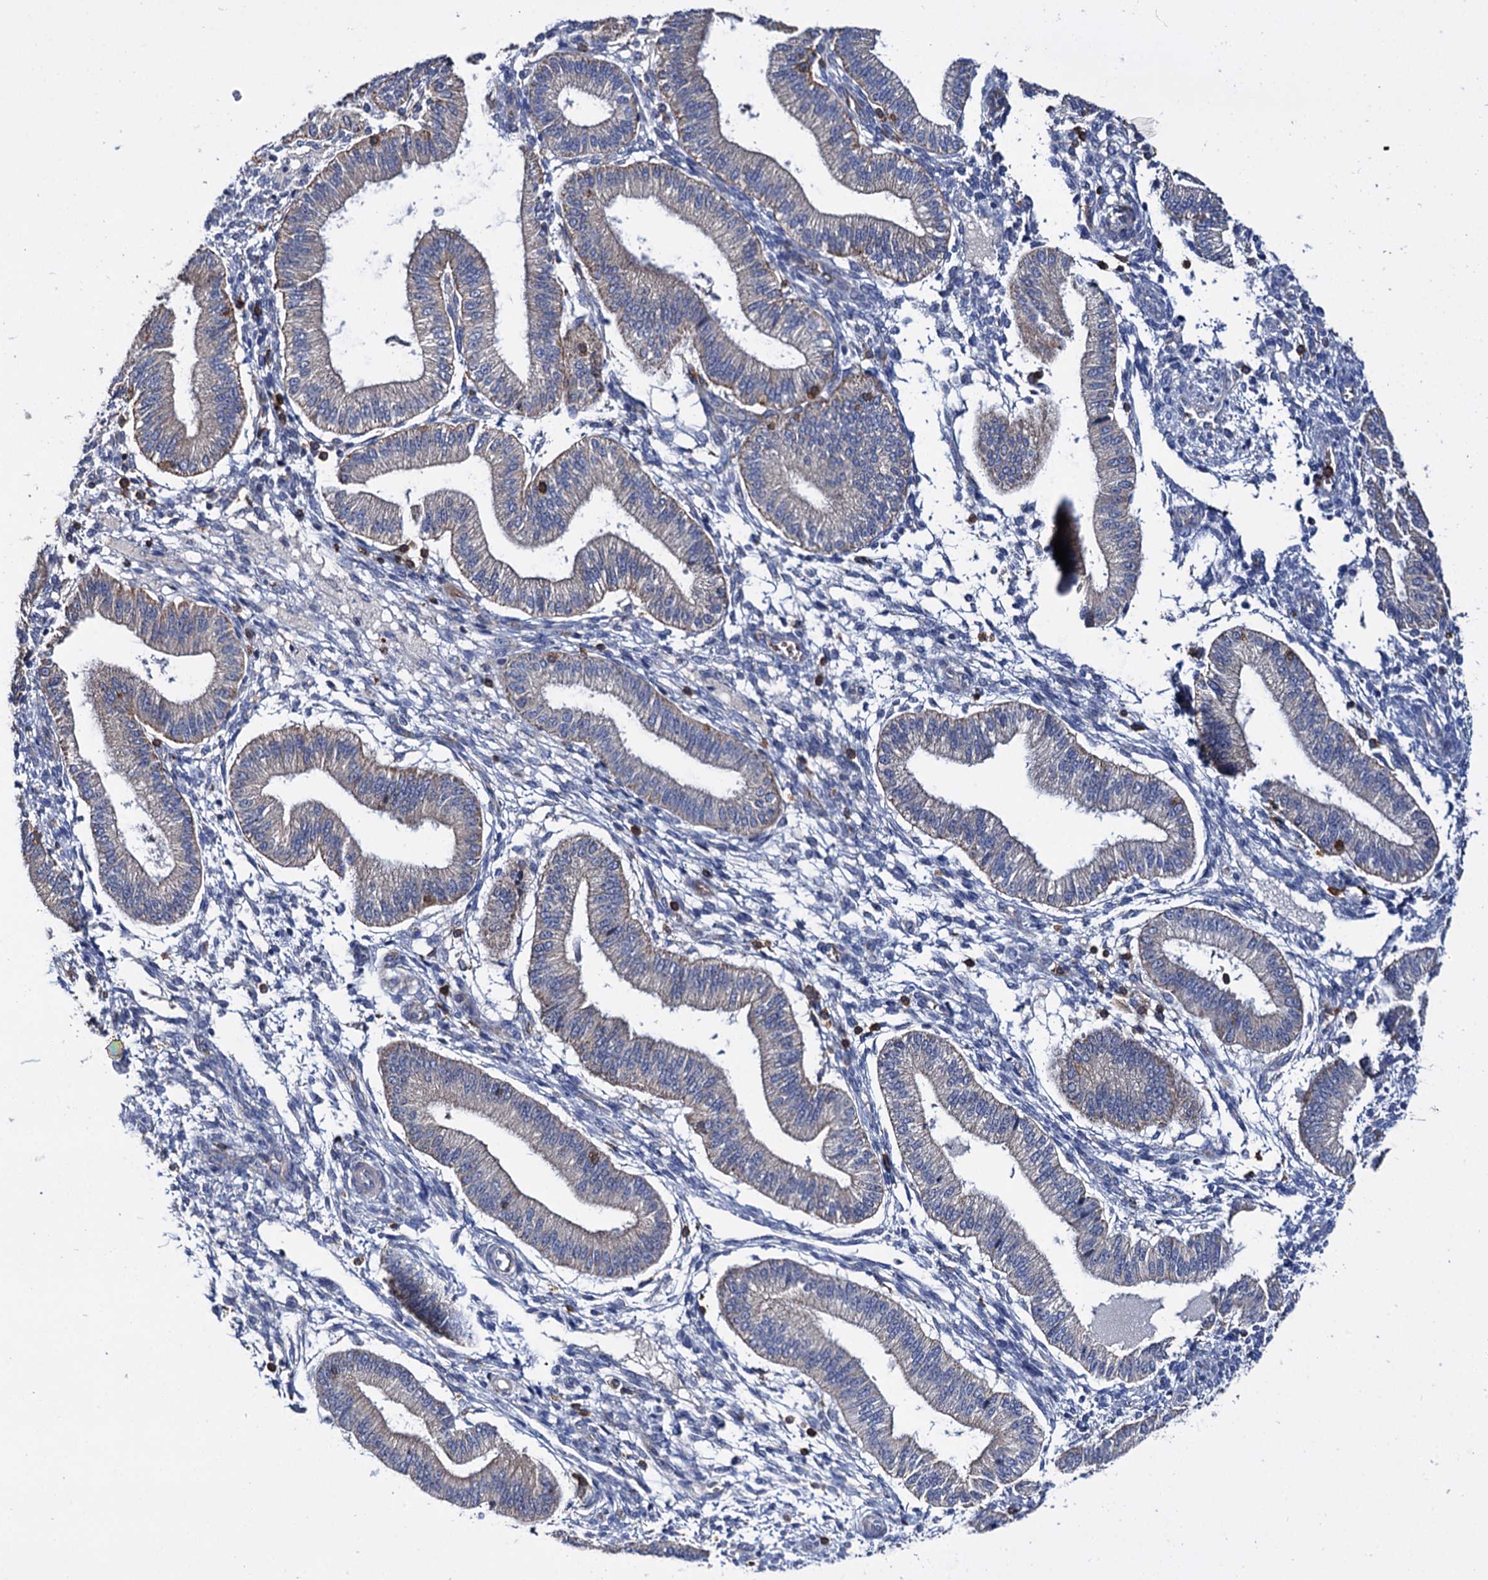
{"staining": {"intensity": "negative", "quantity": "none", "location": "none"}, "tissue": "endometrium", "cell_type": "Cells in endometrial stroma", "image_type": "normal", "snomed": [{"axis": "morphology", "description": "Normal tissue, NOS"}, {"axis": "topography", "description": "Endometrium"}], "caption": "Cells in endometrial stroma are negative for protein expression in benign human endometrium. Nuclei are stained in blue.", "gene": "UBASH3B", "patient": {"sex": "female", "age": 39}}